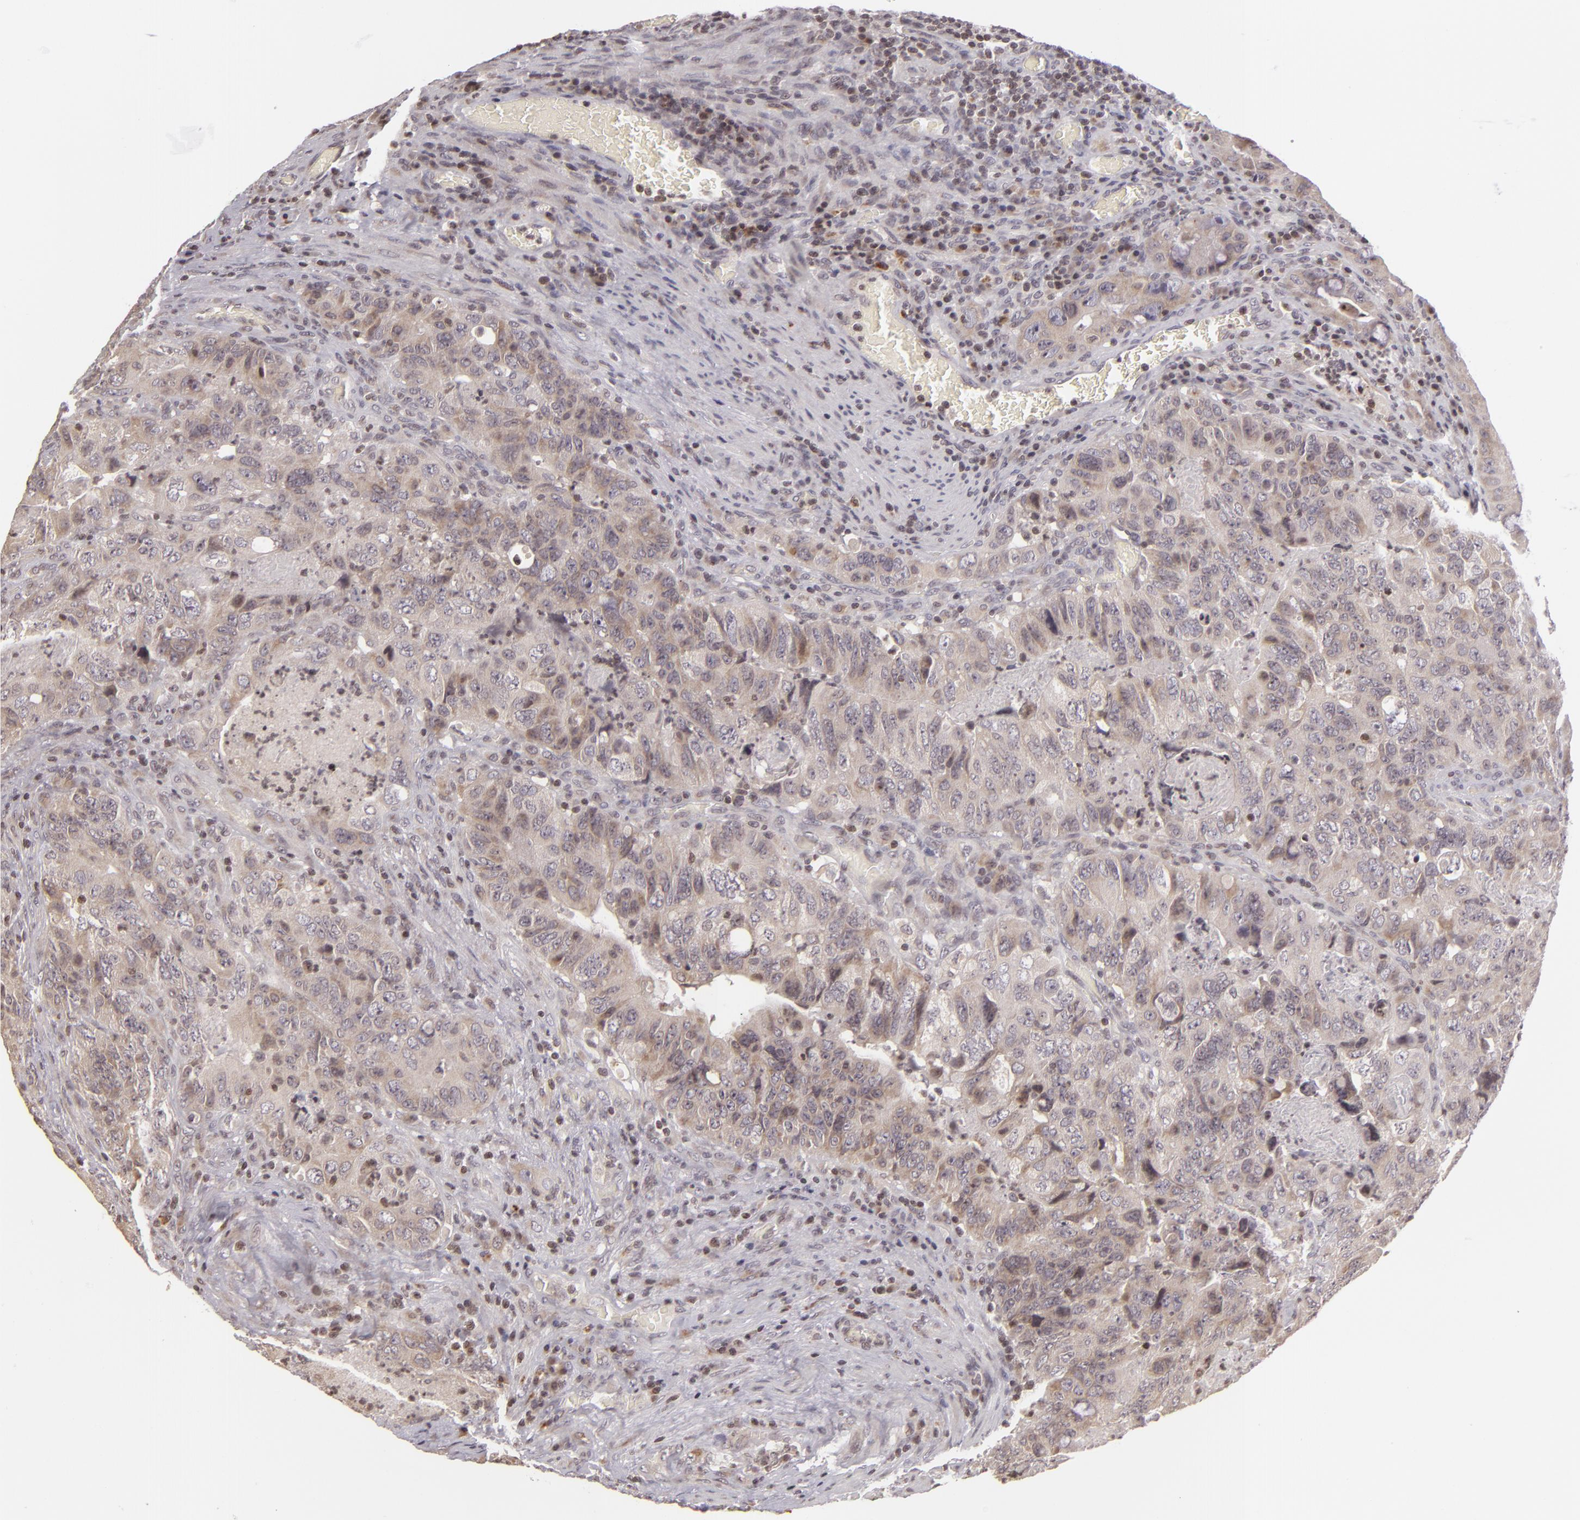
{"staining": {"intensity": "negative", "quantity": "none", "location": "none"}, "tissue": "colorectal cancer", "cell_type": "Tumor cells", "image_type": "cancer", "snomed": [{"axis": "morphology", "description": "Adenocarcinoma, NOS"}, {"axis": "topography", "description": "Rectum"}], "caption": "High magnification brightfield microscopy of colorectal adenocarcinoma stained with DAB (3,3'-diaminobenzidine) (brown) and counterstained with hematoxylin (blue): tumor cells show no significant staining. (DAB (3,3'-diaminobenzidine) immunohistochemistry with hematoxylin counter stain).", "gene": "AKAP6", "patient": {"sex": "female", "age": 82}}